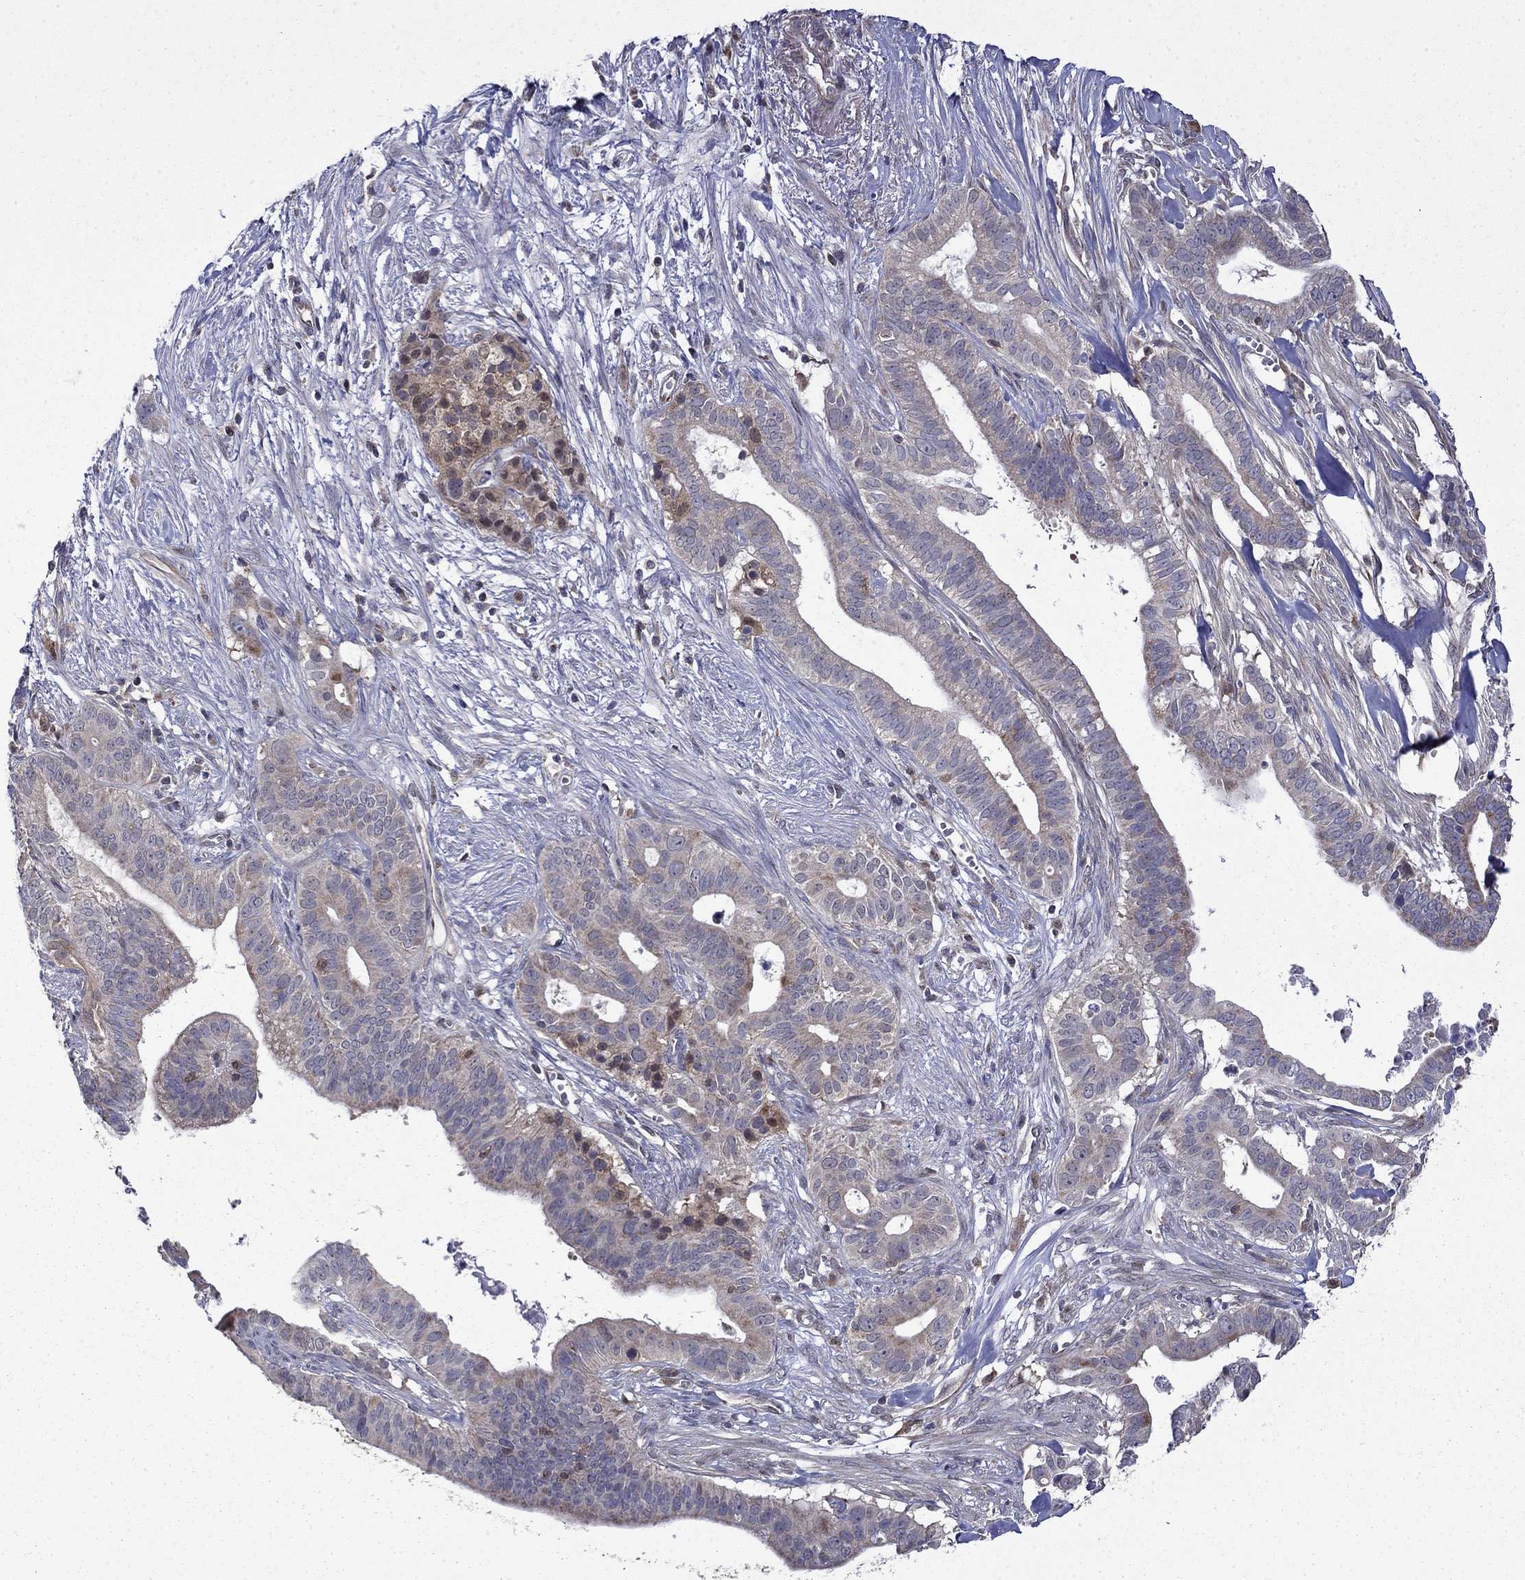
{"staining": {"intensity": "negative", "quantity": "none", "location": "none"}, "tissue": "pancreatic cancer", "cell_type": "Tumor cells", "image_type": "cancer", "snomed": [{"axis": "morphology", "description": "Adenocarcinoma, NOS"}, {"axis": "topography", "description": "Pancreas"}], "caption": "Photomicrograph shows no significant protein expression in tumor cells of pancreatic adenocarcinoma. Brightfield microscopy of immunohistochemistry (IHC) stained with DAB (3,3'-diaminobenzidine) (brown) and hematoxylin (blue), captured at high magnification.", "gene": "TPMT", "patient": {"sex": "male", "age": 61}}